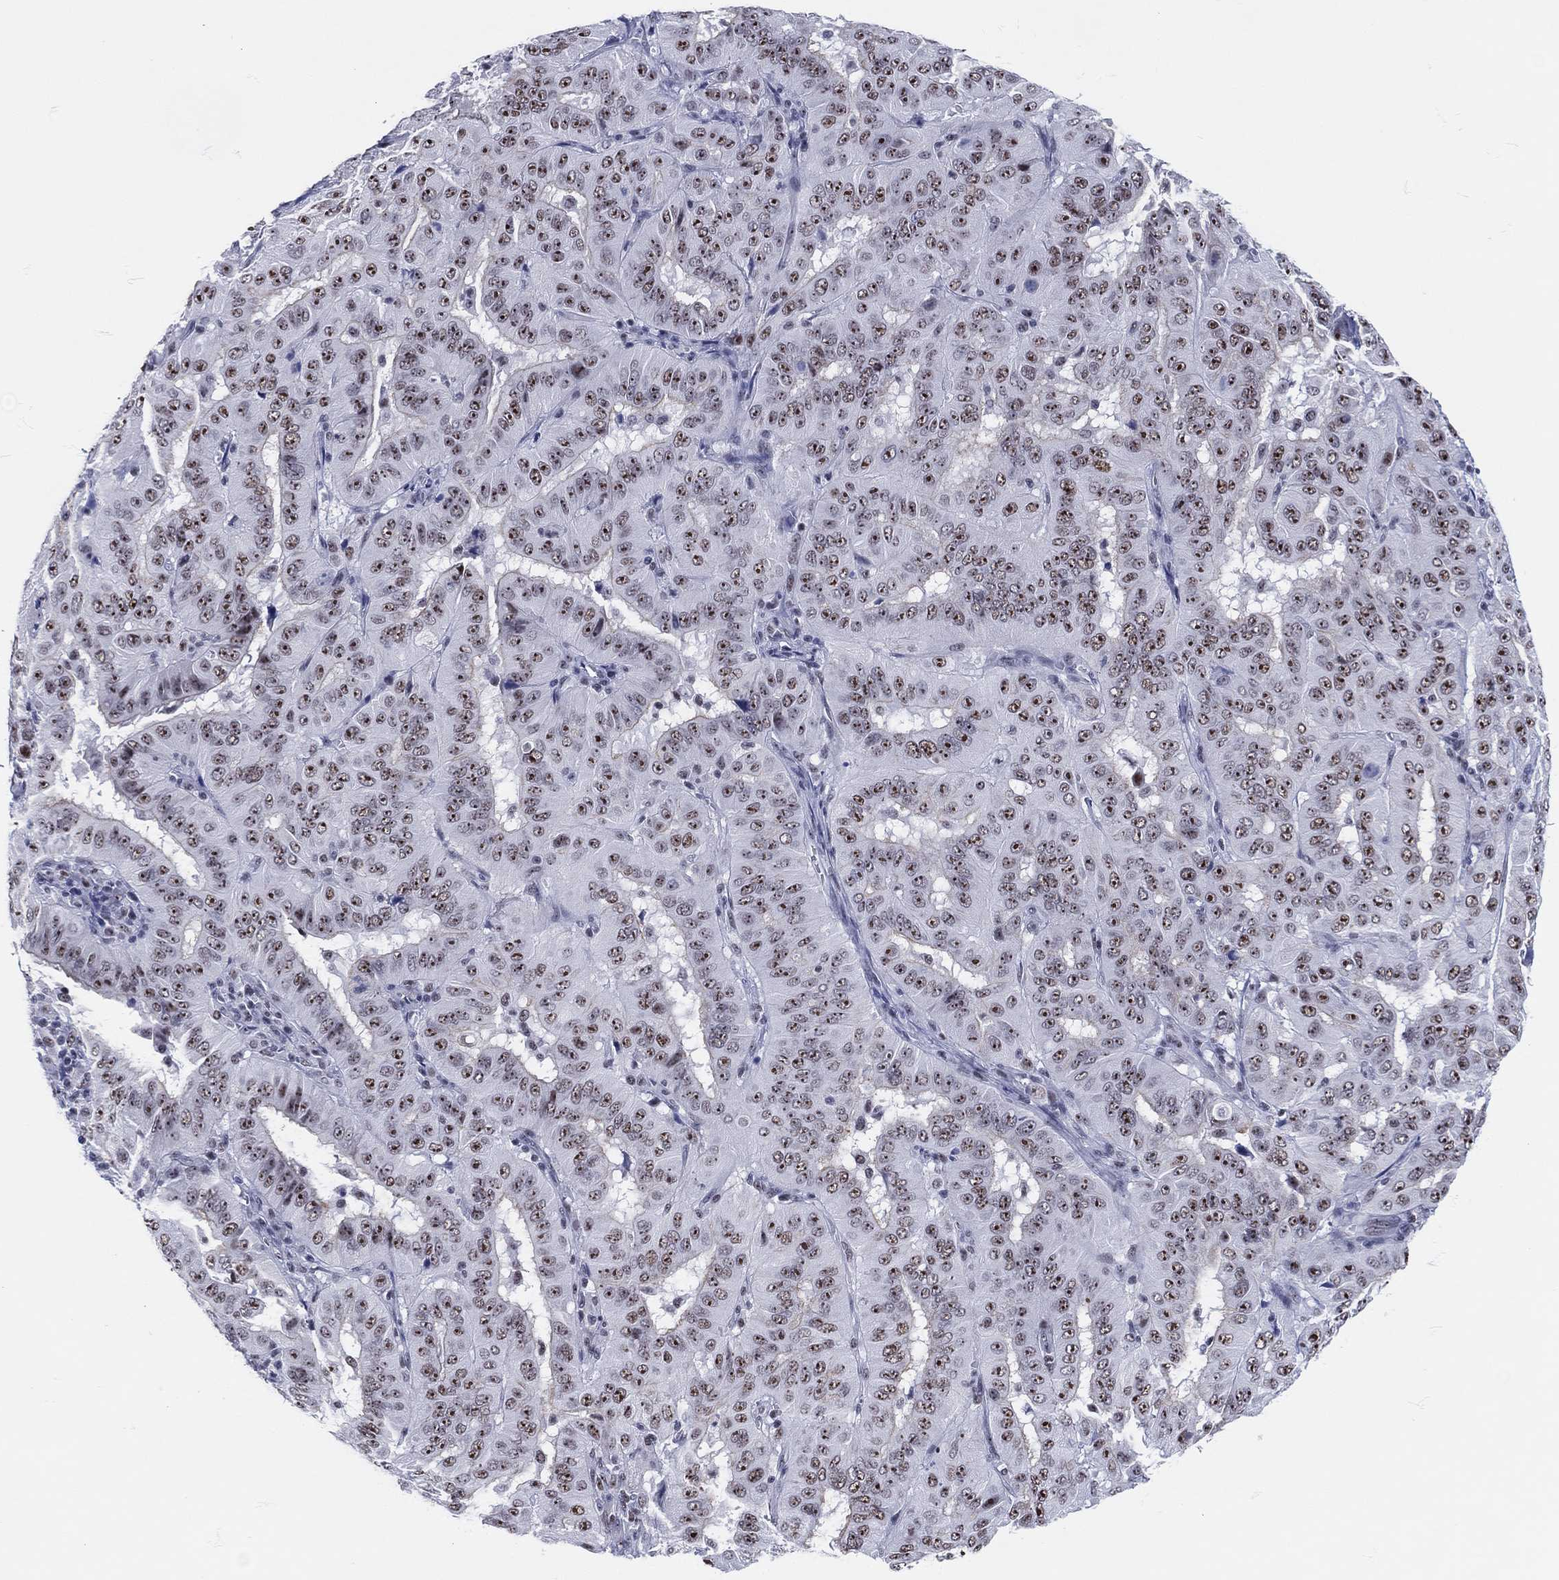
{"staining": {"intensity": "moderate", "quantity": "25%-75%", "location": "nuclear"}, "tissue": "pancreatic cancer", "cell_type": "Tumor cells", "image_type": "cancer", "snomed": [{"axis": "morphology", "description": "Adenocarcinoma, NOS"}, {"axis": "topography", "description": "Pancreas"}], "caption": "Immunohistochemistry (DAB) staining of human adenocarcinoma (pancreatic) exhibits moderate nuclear protein staining in about 25%-75% of tumor cells.", "gene": "MAPK8IP1", "patient": {"sex": "male", "age": 63}}